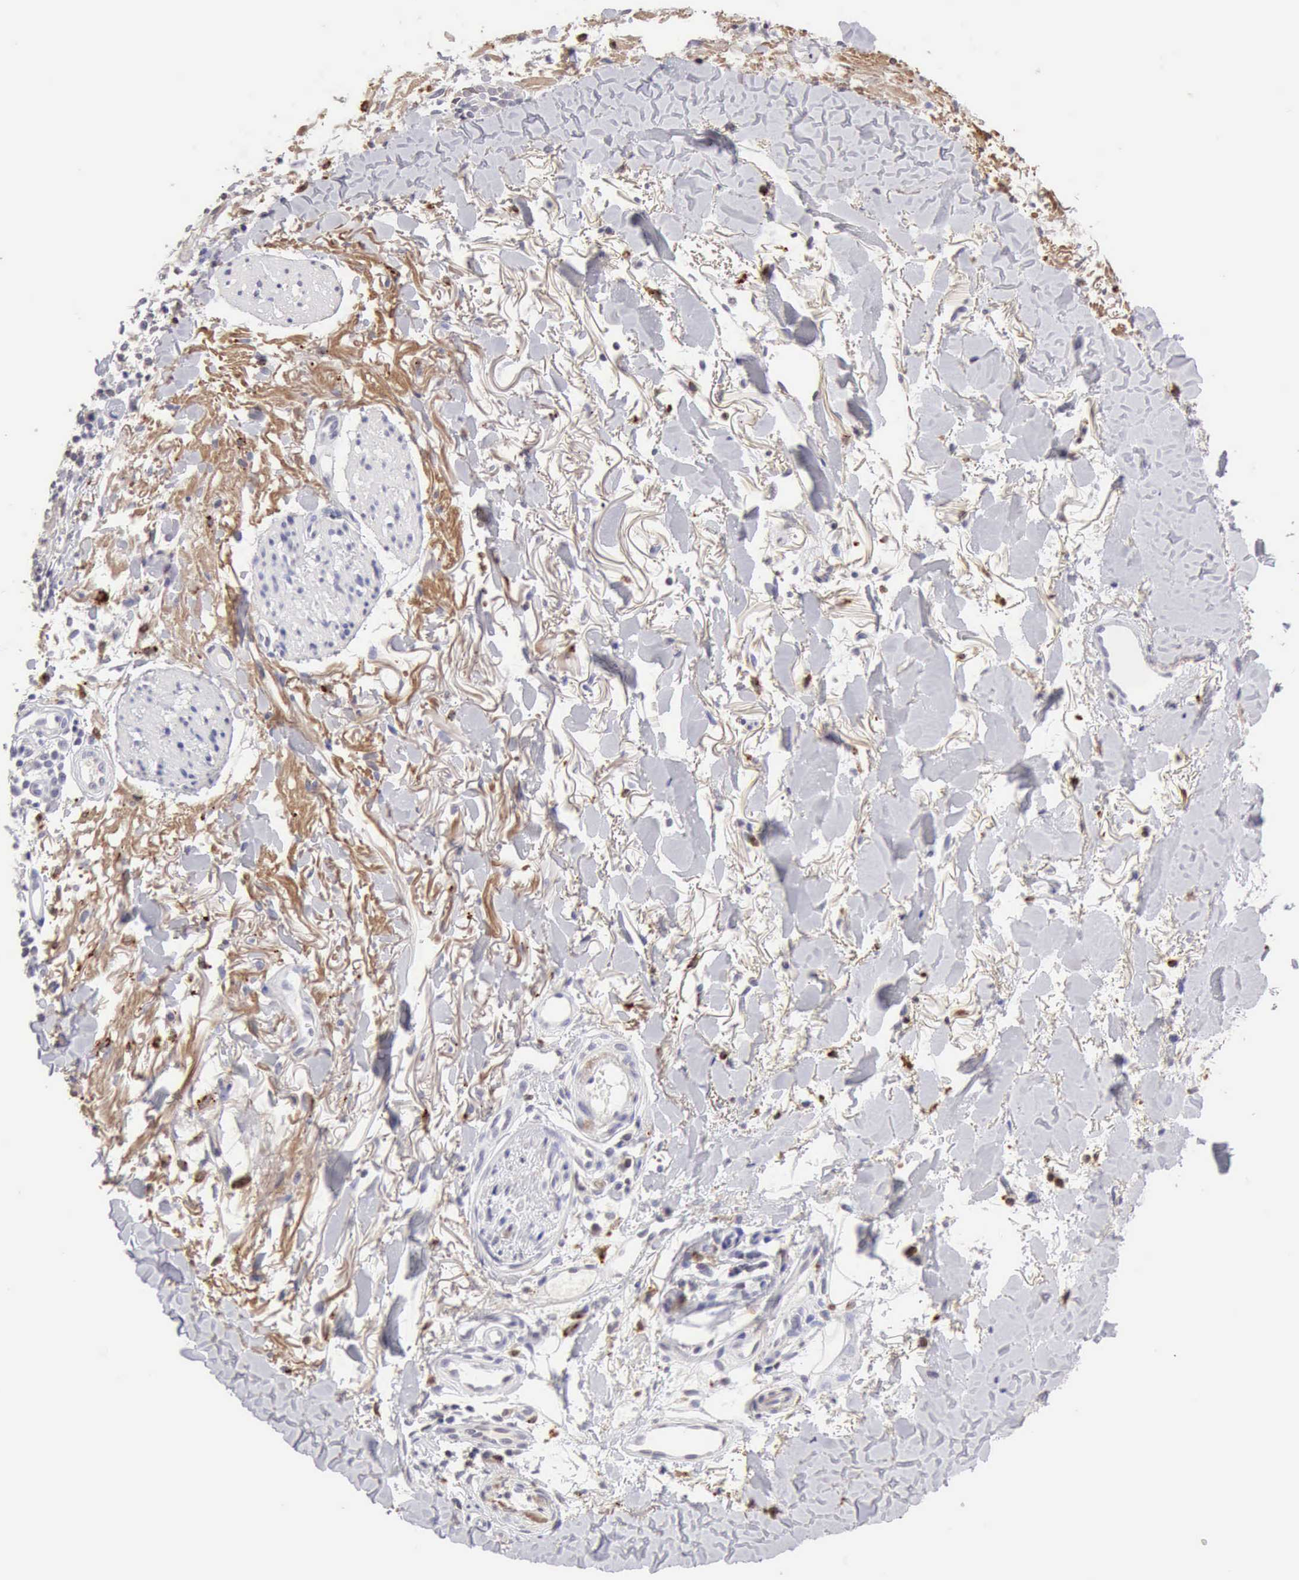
{"staining": {"intensity": "negative", "quantity": "none", "location": "none"}, "tissue": "skin cancer", "cell_type": "Tumor cells", "image_type": "cancer", "snomed": [{"axis": "morphology", "description": "Basal cell carcinoma"}, {"axis": "topography", "description": "Skin"}], "caption": "Immunohistochemical staining of human basal cell carcinoma (skin) demonstrates no significant expression in tumor cells. (Brightfield microscopy of DAB (3,3'-diaminobenzidine) immunohistochemistry at high magnification).", "gene": "RNASE1", "patient": {"sex": "female", "age": 81}}